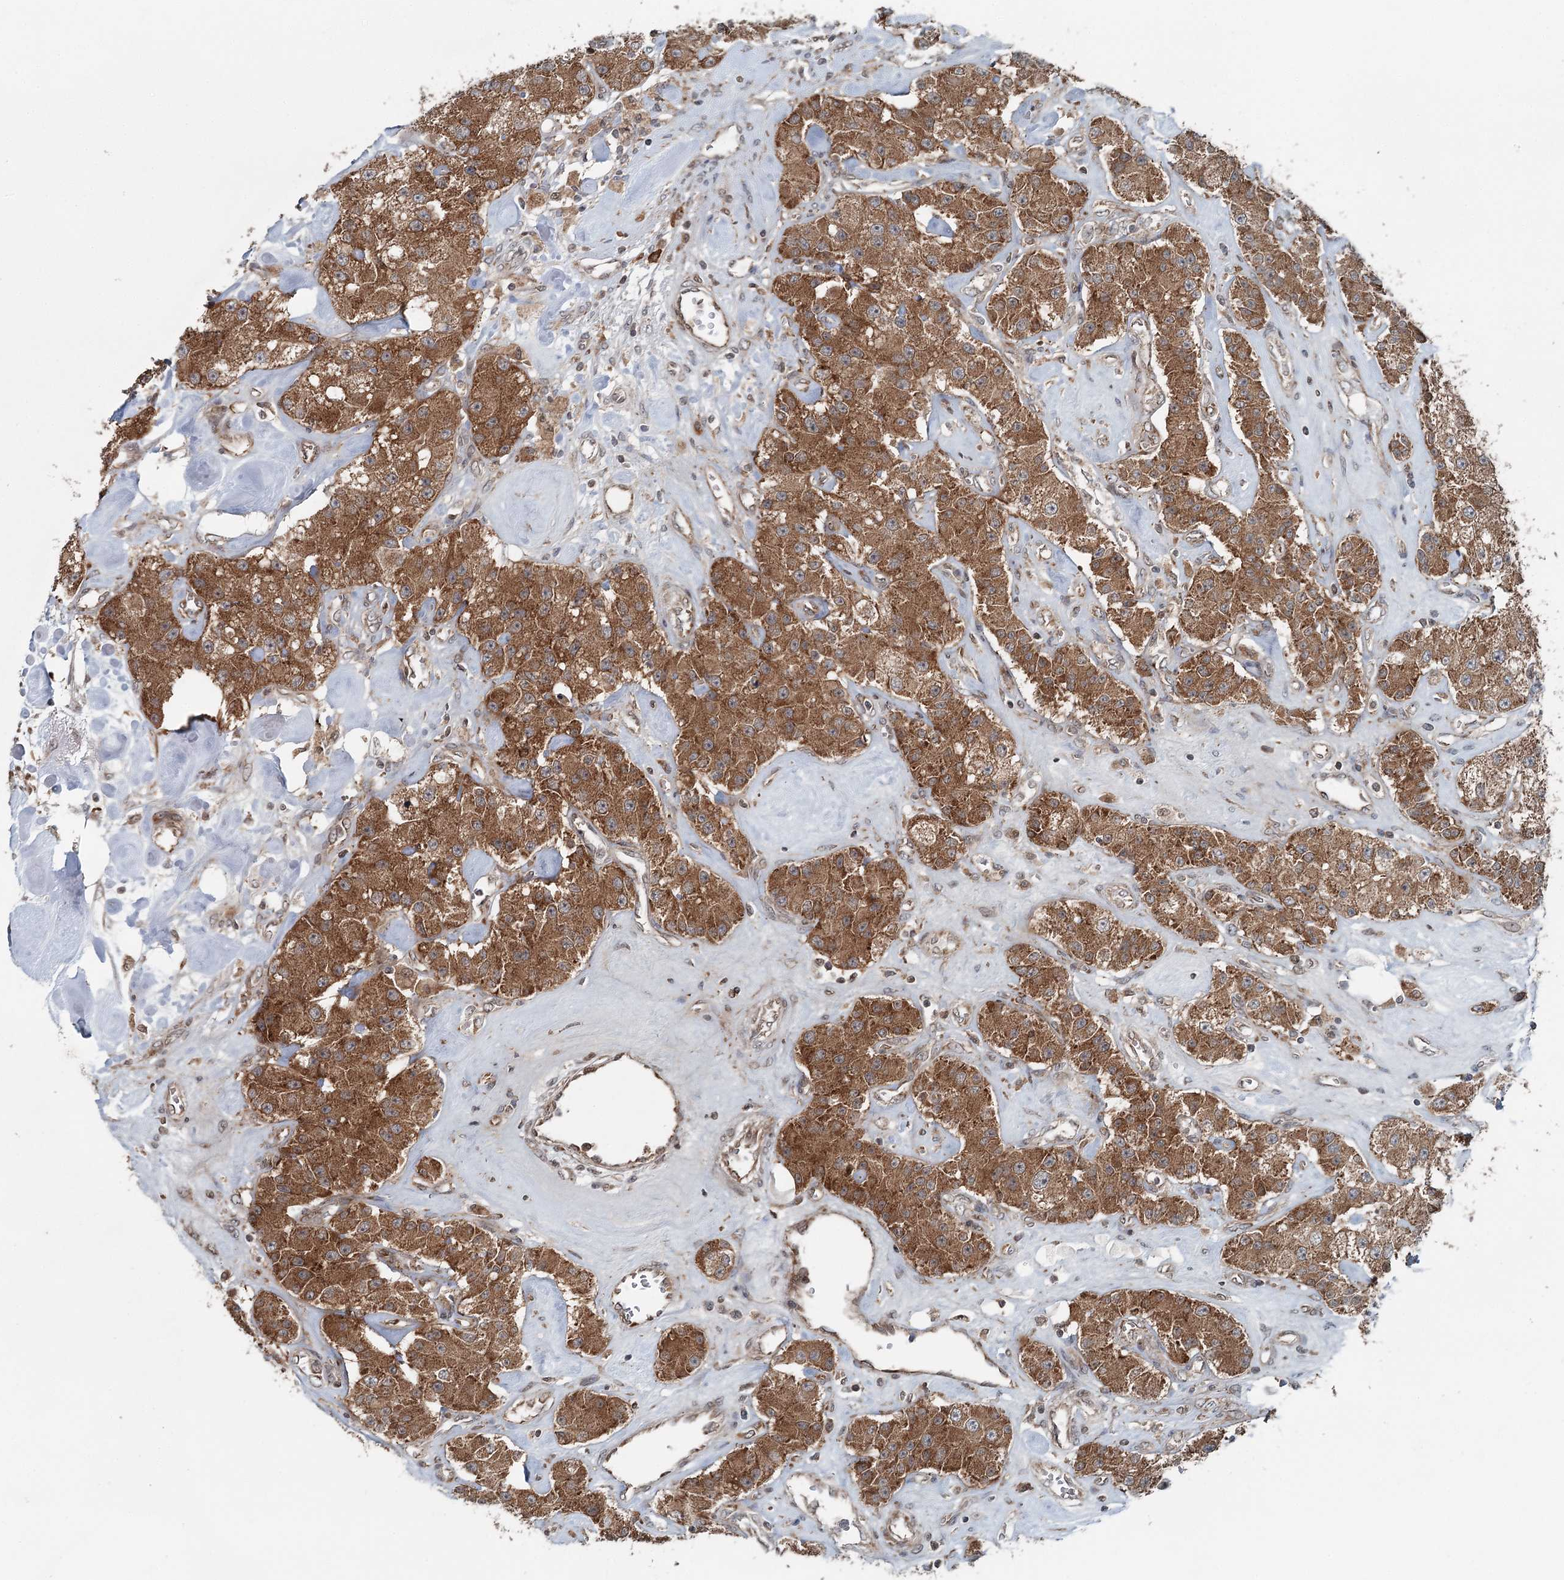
{"staining": {"intensity": "moderate", "quantity": ">75%", "location": "cytoplasmic/membranous"}, "tissue": "carcinoid", "cell_type": "Tumor cells", "image_type": "cancer", "snomed": [{"axis": "morphology", "description": "Carcinoid, malignant, NOS"}, {"axis": "topography", "description": "Pancreas"}], "caption": "Protein staining of carcinoid tissue reveals moderate cytoplasmic/membranous positivity in approximately >75% of tumor cells.", "gene": "WAPL", "patient": {"sex": "male", "age": 41}}